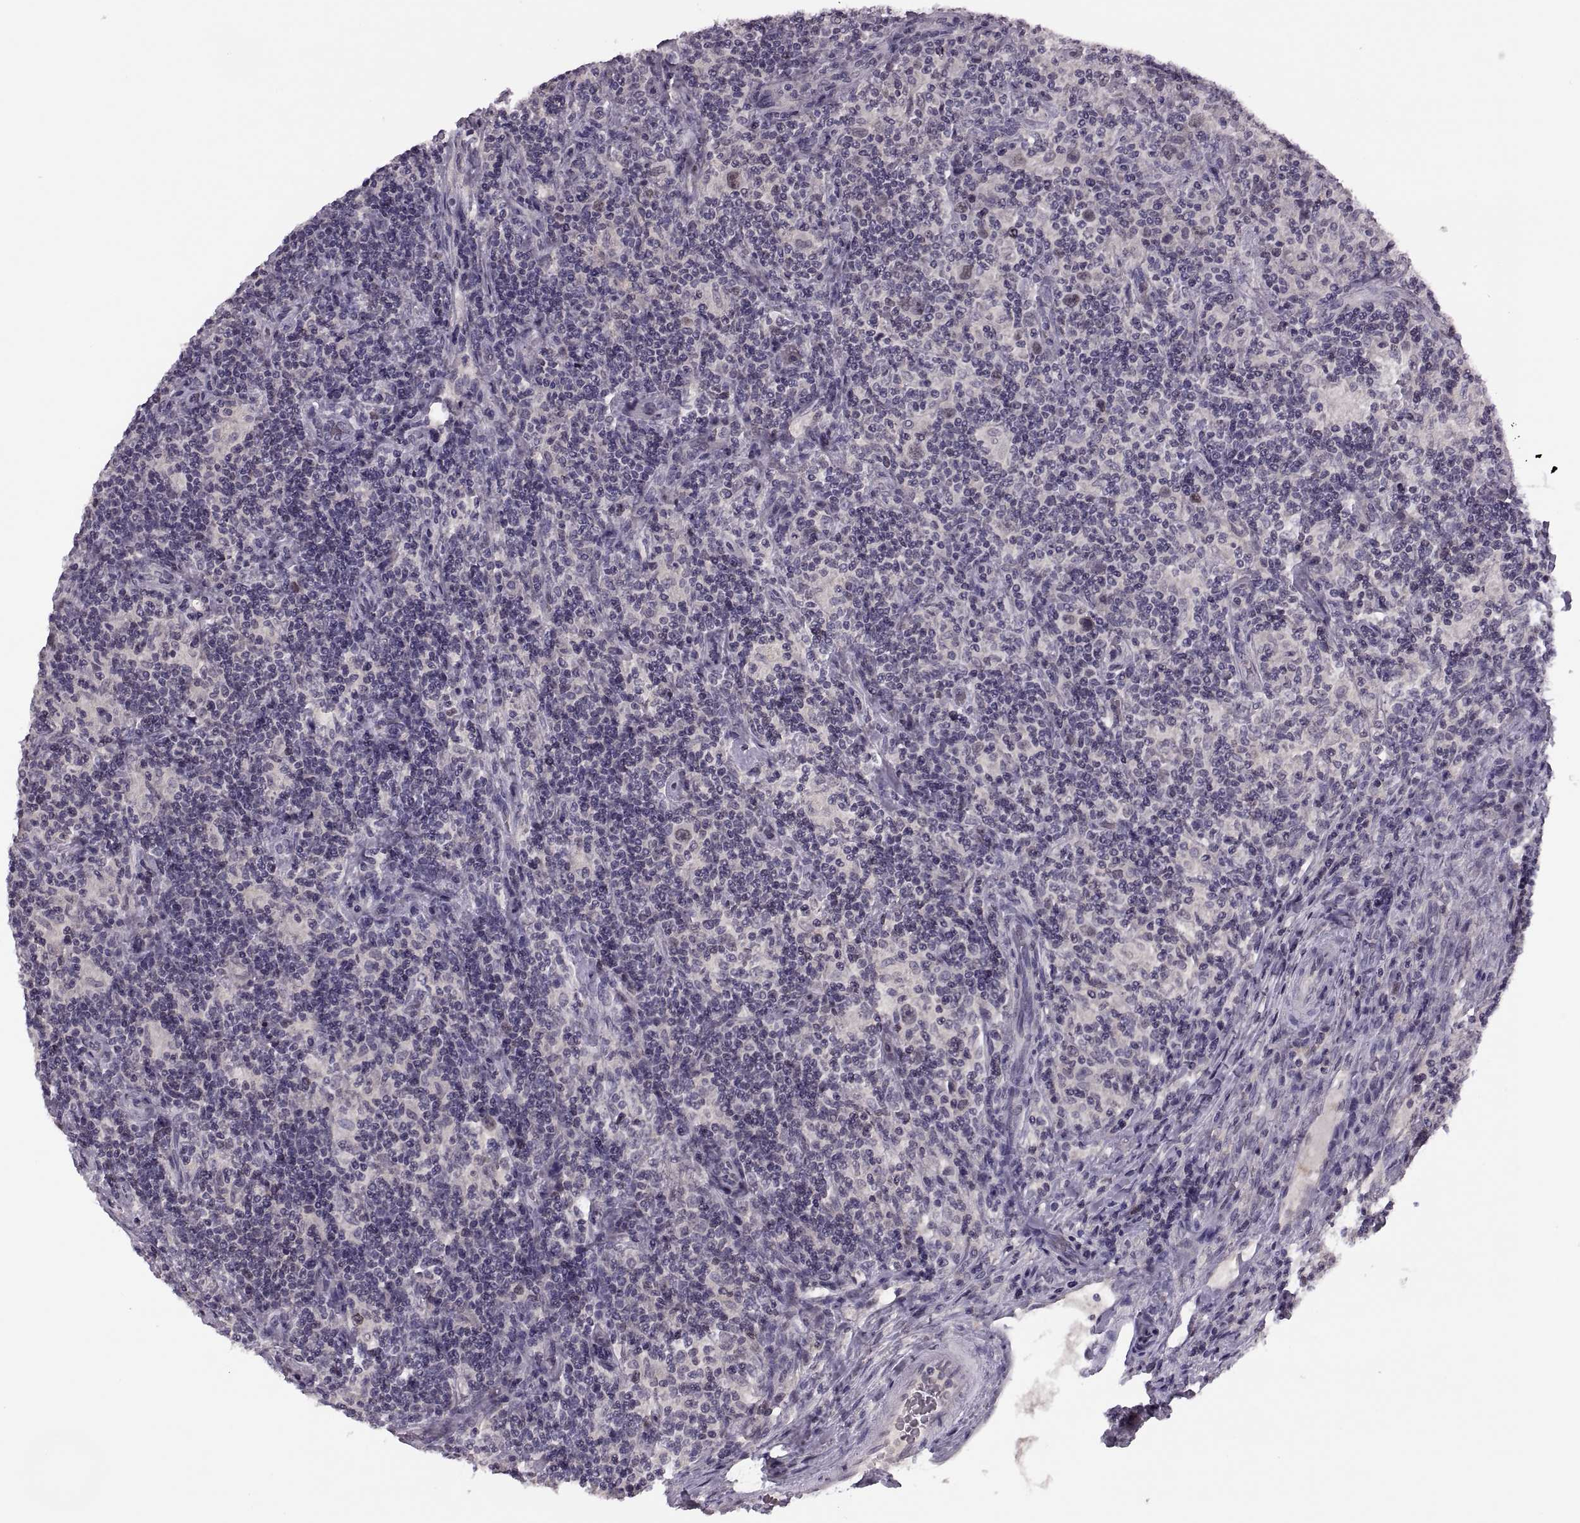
{"staining": {"intensity": "weak", "quantity": "<25%", "location": "nuclear"}, "tissue": "lymphoma", "cell_type": "Tumor cells", "image_type": "cancer", "snomed": [{"axis": "morphology", "description": "Hodgkin's disease, NOS"}, {"axis": "topography", "description": "Lymph node"}], "caption": "Immunohistochemical staining of Hodgkin's disease demonstrates no significant staining in tumor cells.", "gene": "CACNA1F", "patient": {"sex": "male", "age": 70}}